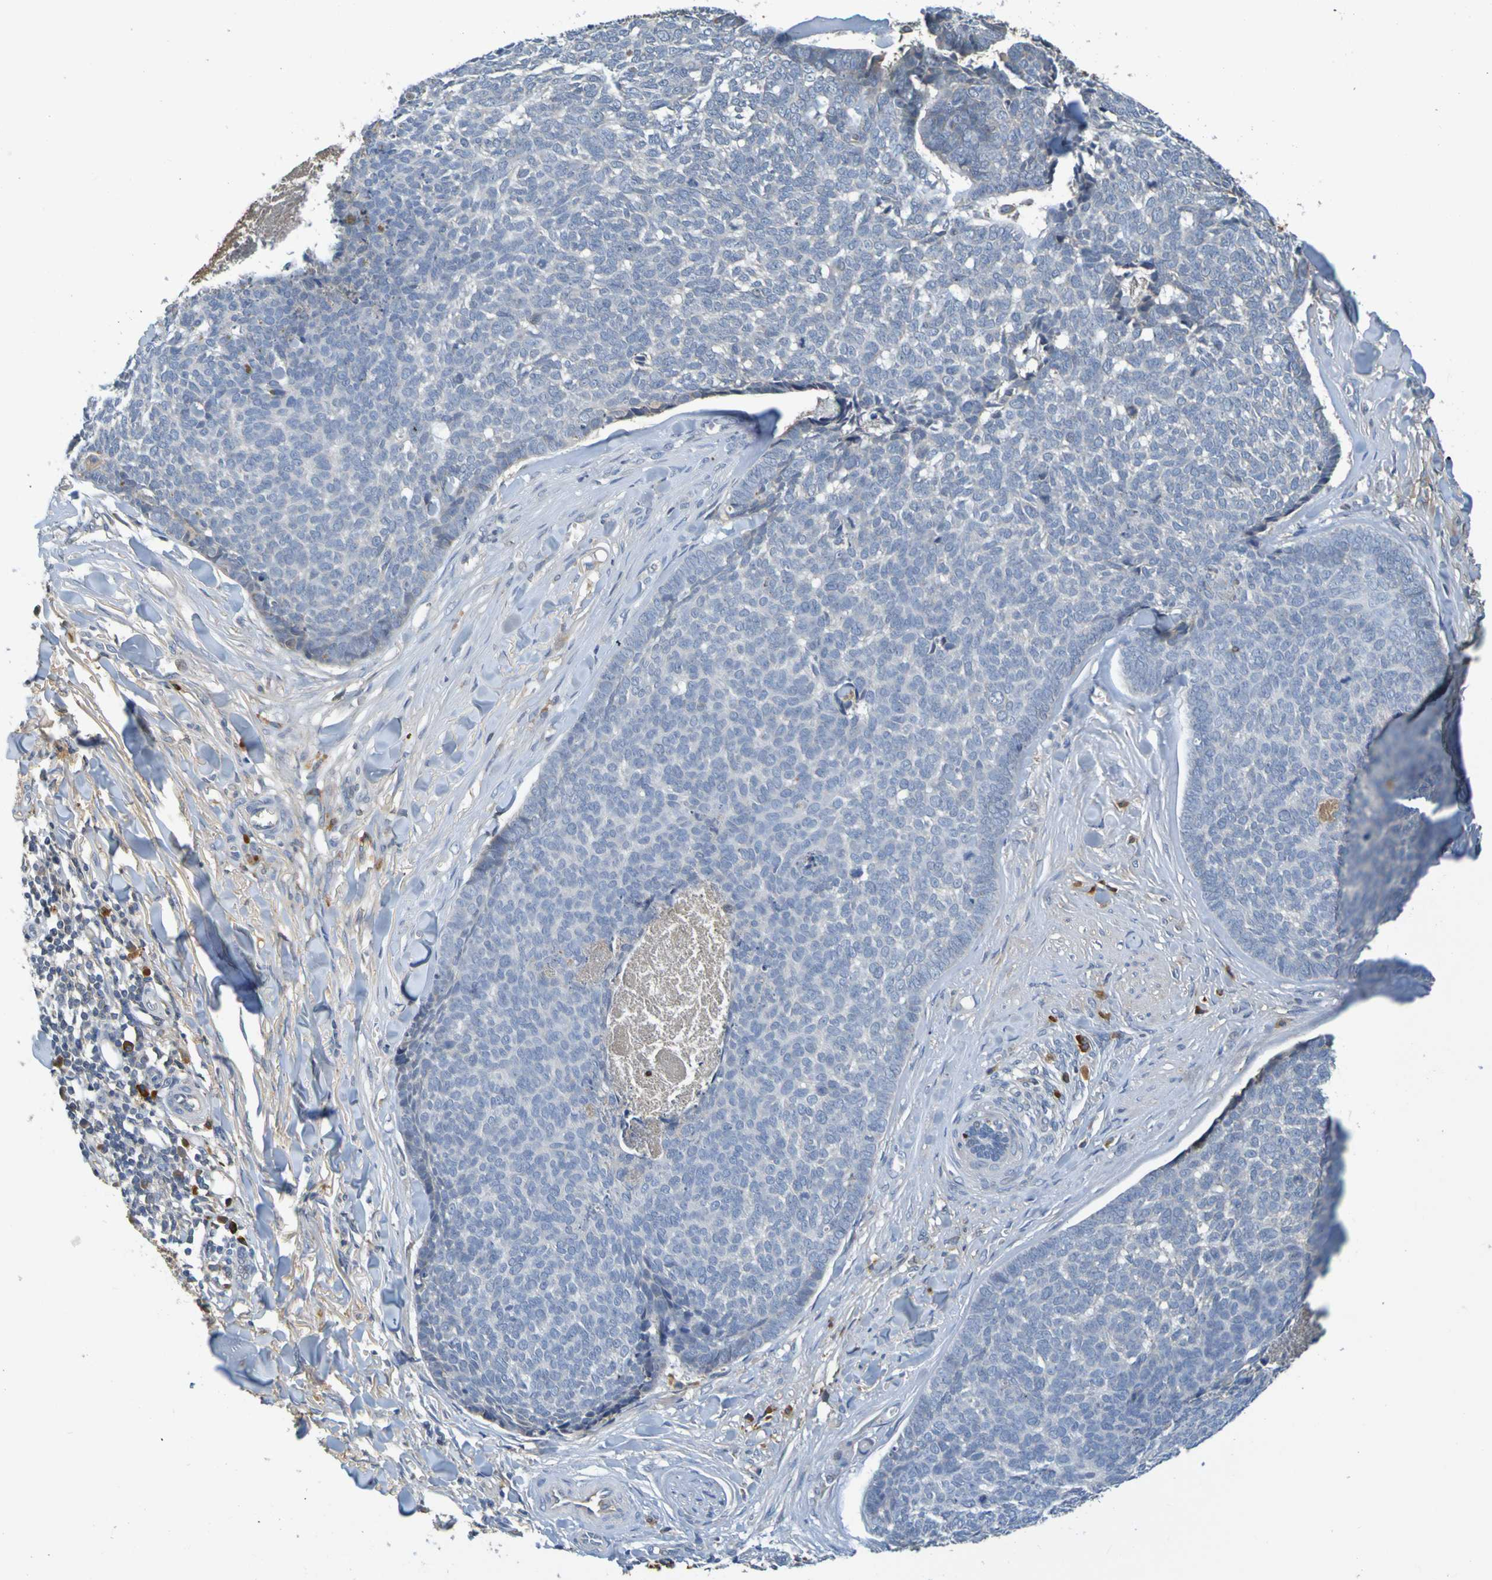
{"staining": {"intensity": "negative", "quantity": "none", "location": "none"}, "tissue": "skin cancer", "cell_type": "Tumor cells", "image_type": "cancer", "snomed": [{"axis": "morphology", "description": "Basal cell carcinoma"}, {"axis": "topography", "description": "Skin"}], "caption": "A high-resolution photomicrograph shows immunohistochemistry (IHC) staining of basal cell carcinoma (skin), which shows no significant expression in tumor cells. The staining was performed using DAB (3,3'-diaminobenzidine) to visualize the protein expression in brown, while the nuclei were stained in blue with hematoxylin (Magnification: 20x).", "gene": "C1QA", "patient": {"sex": "male", "age": 84}}